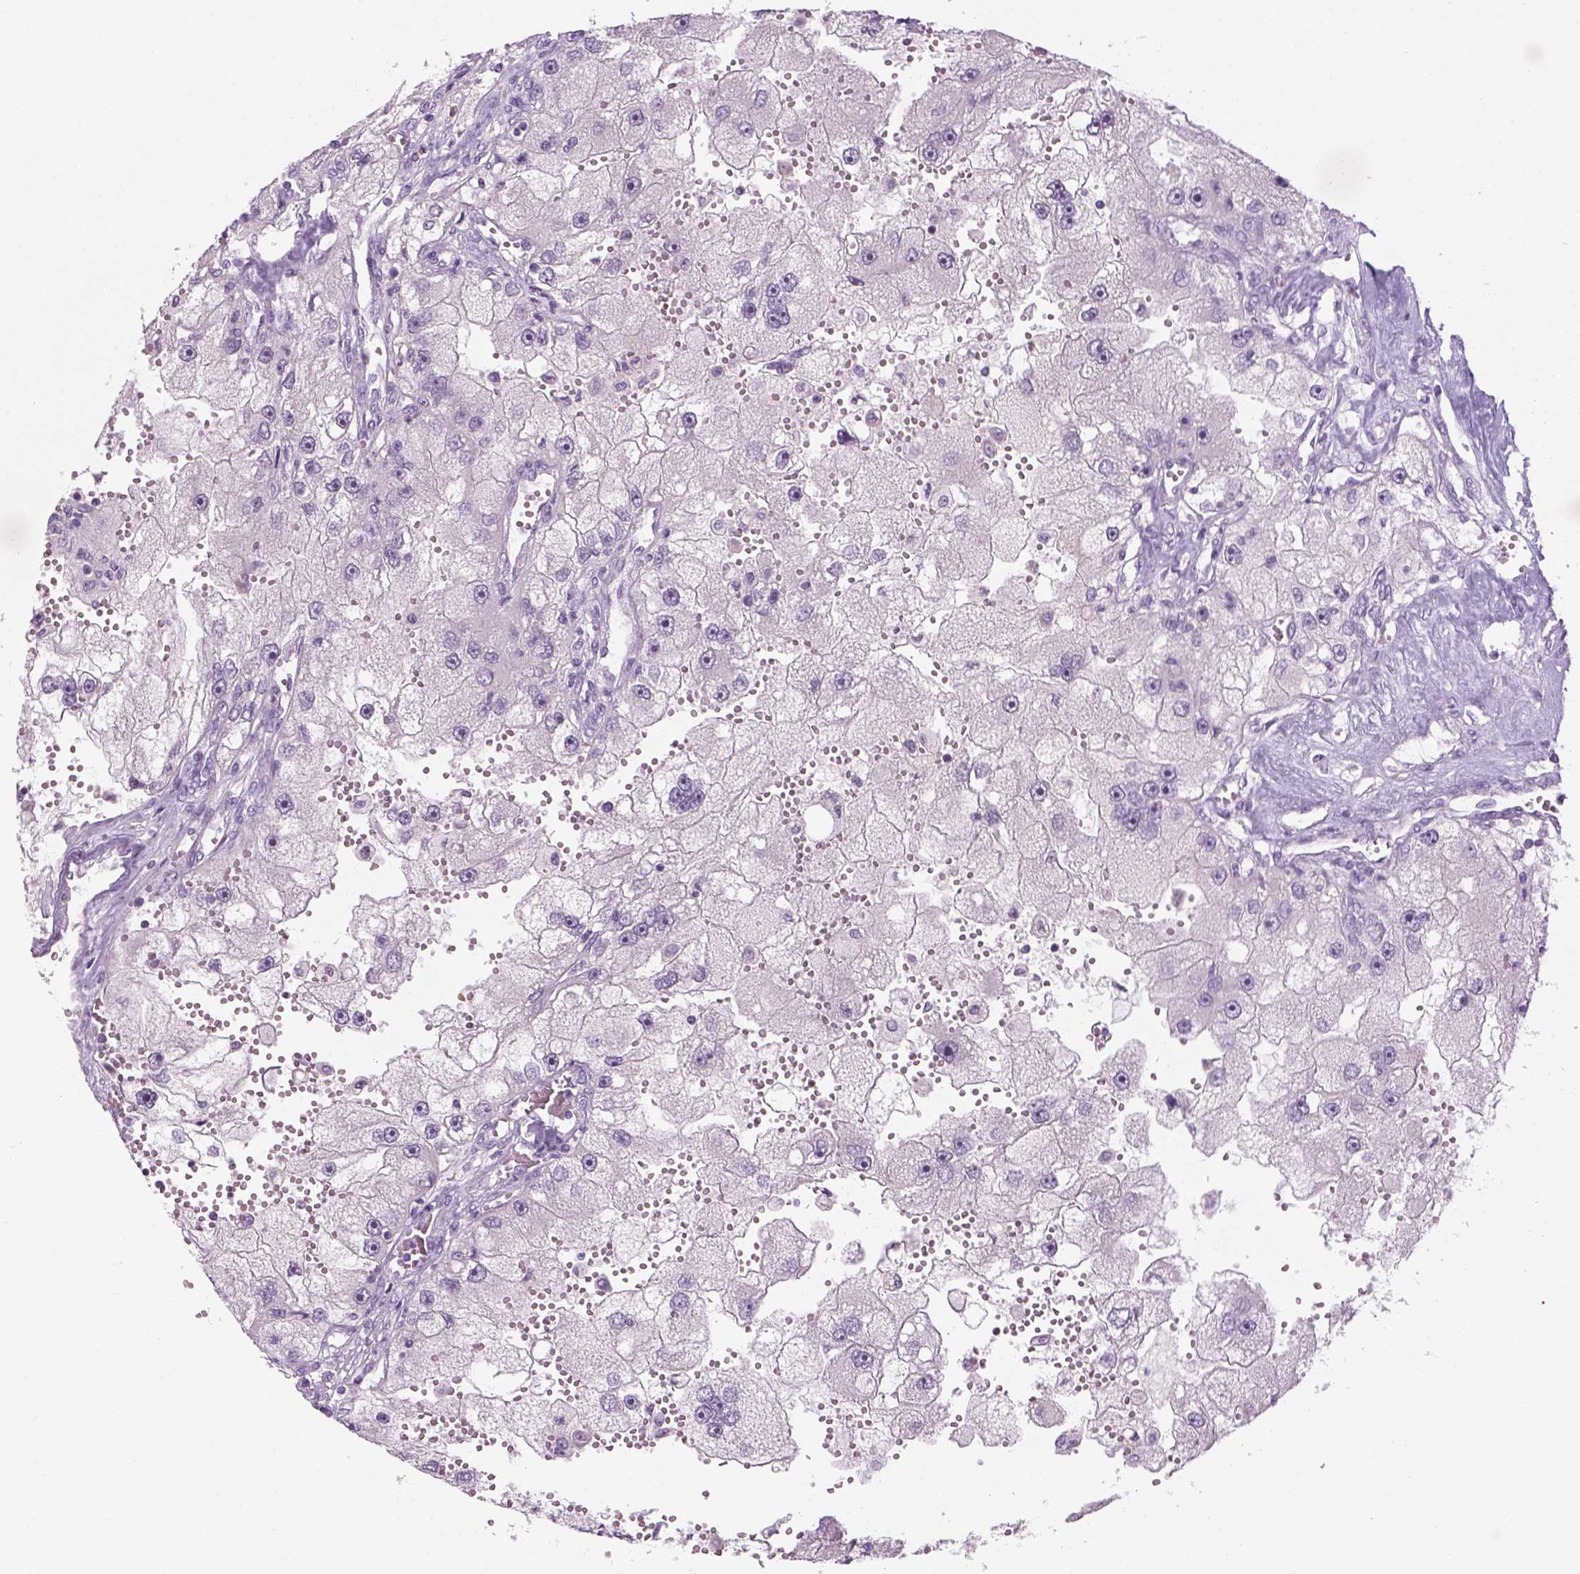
{"staining": {"intensity": "negative", "quantity": "none", "location": "none"}, "tissue": "renal cancer", "cell_type": "Tumor cells", "image_type": "cancer", "snomed": [{"axis": "morphology", "description": "Adenocarcinoma, NOS"}, {"axis": "topography", "description": "Kidney"}], "caption": "IHC of human renal adenocarcinoma exhibits no staining in tumor cells.", "gene": "GFI1B", "patient": {"sex": "male", "age": 63}}